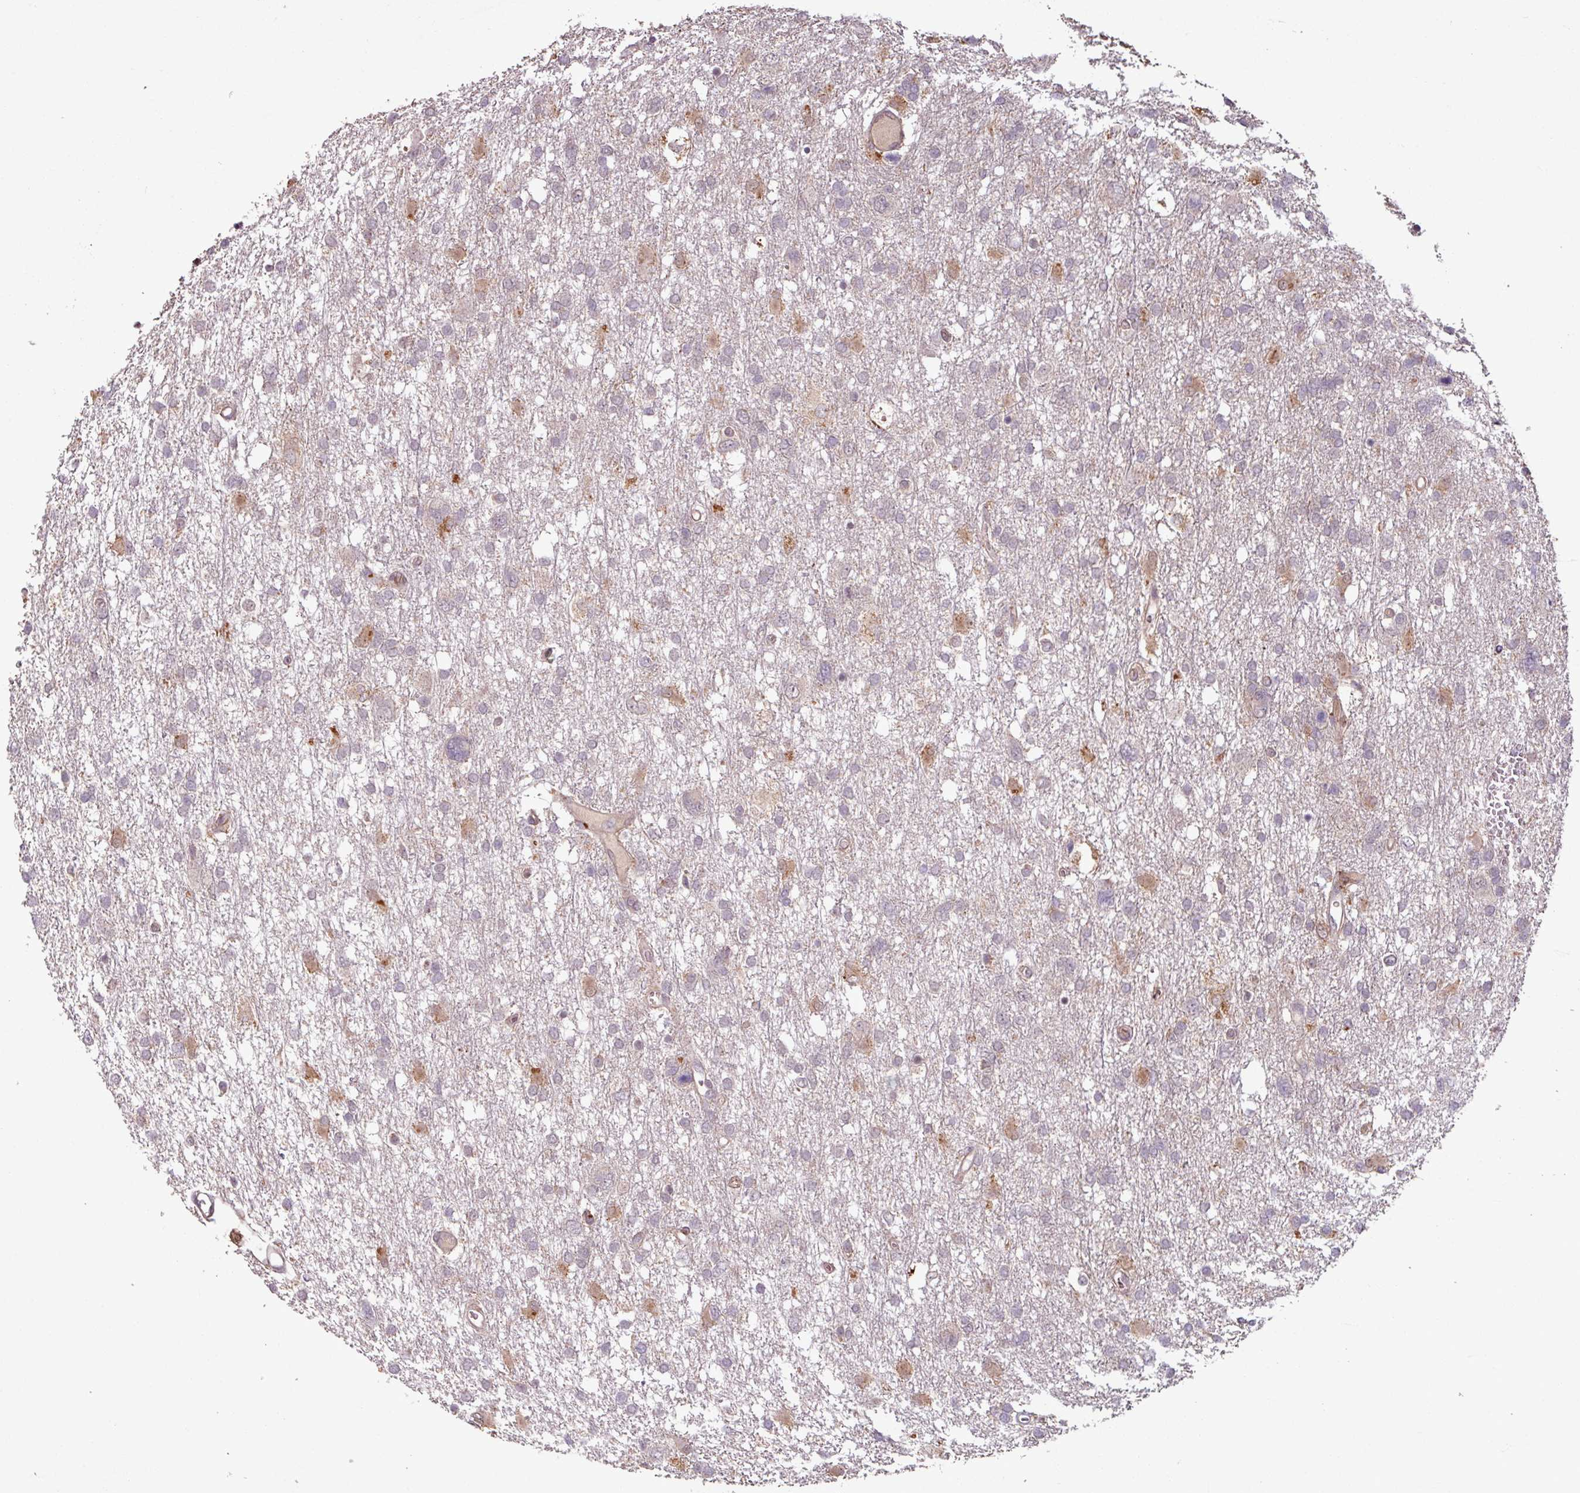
{"staining": {"intensity": "negative", "quantity": "none", "location": "none"}, "tissue": "glioma", "cell_type": "Tumor cells", "image_type": "cancer", "snomed": [{"axis": "morphology", "description": "Glioma, malignant, High grade"}, {"axis": "topography", "description": "Brain"}], "caption": "Immunohistochemical staining of human glioma demonstrates no significant expression in tumor cells.", "gene": "OR6B1", "patient": {"sex": "male", "age": 61}}